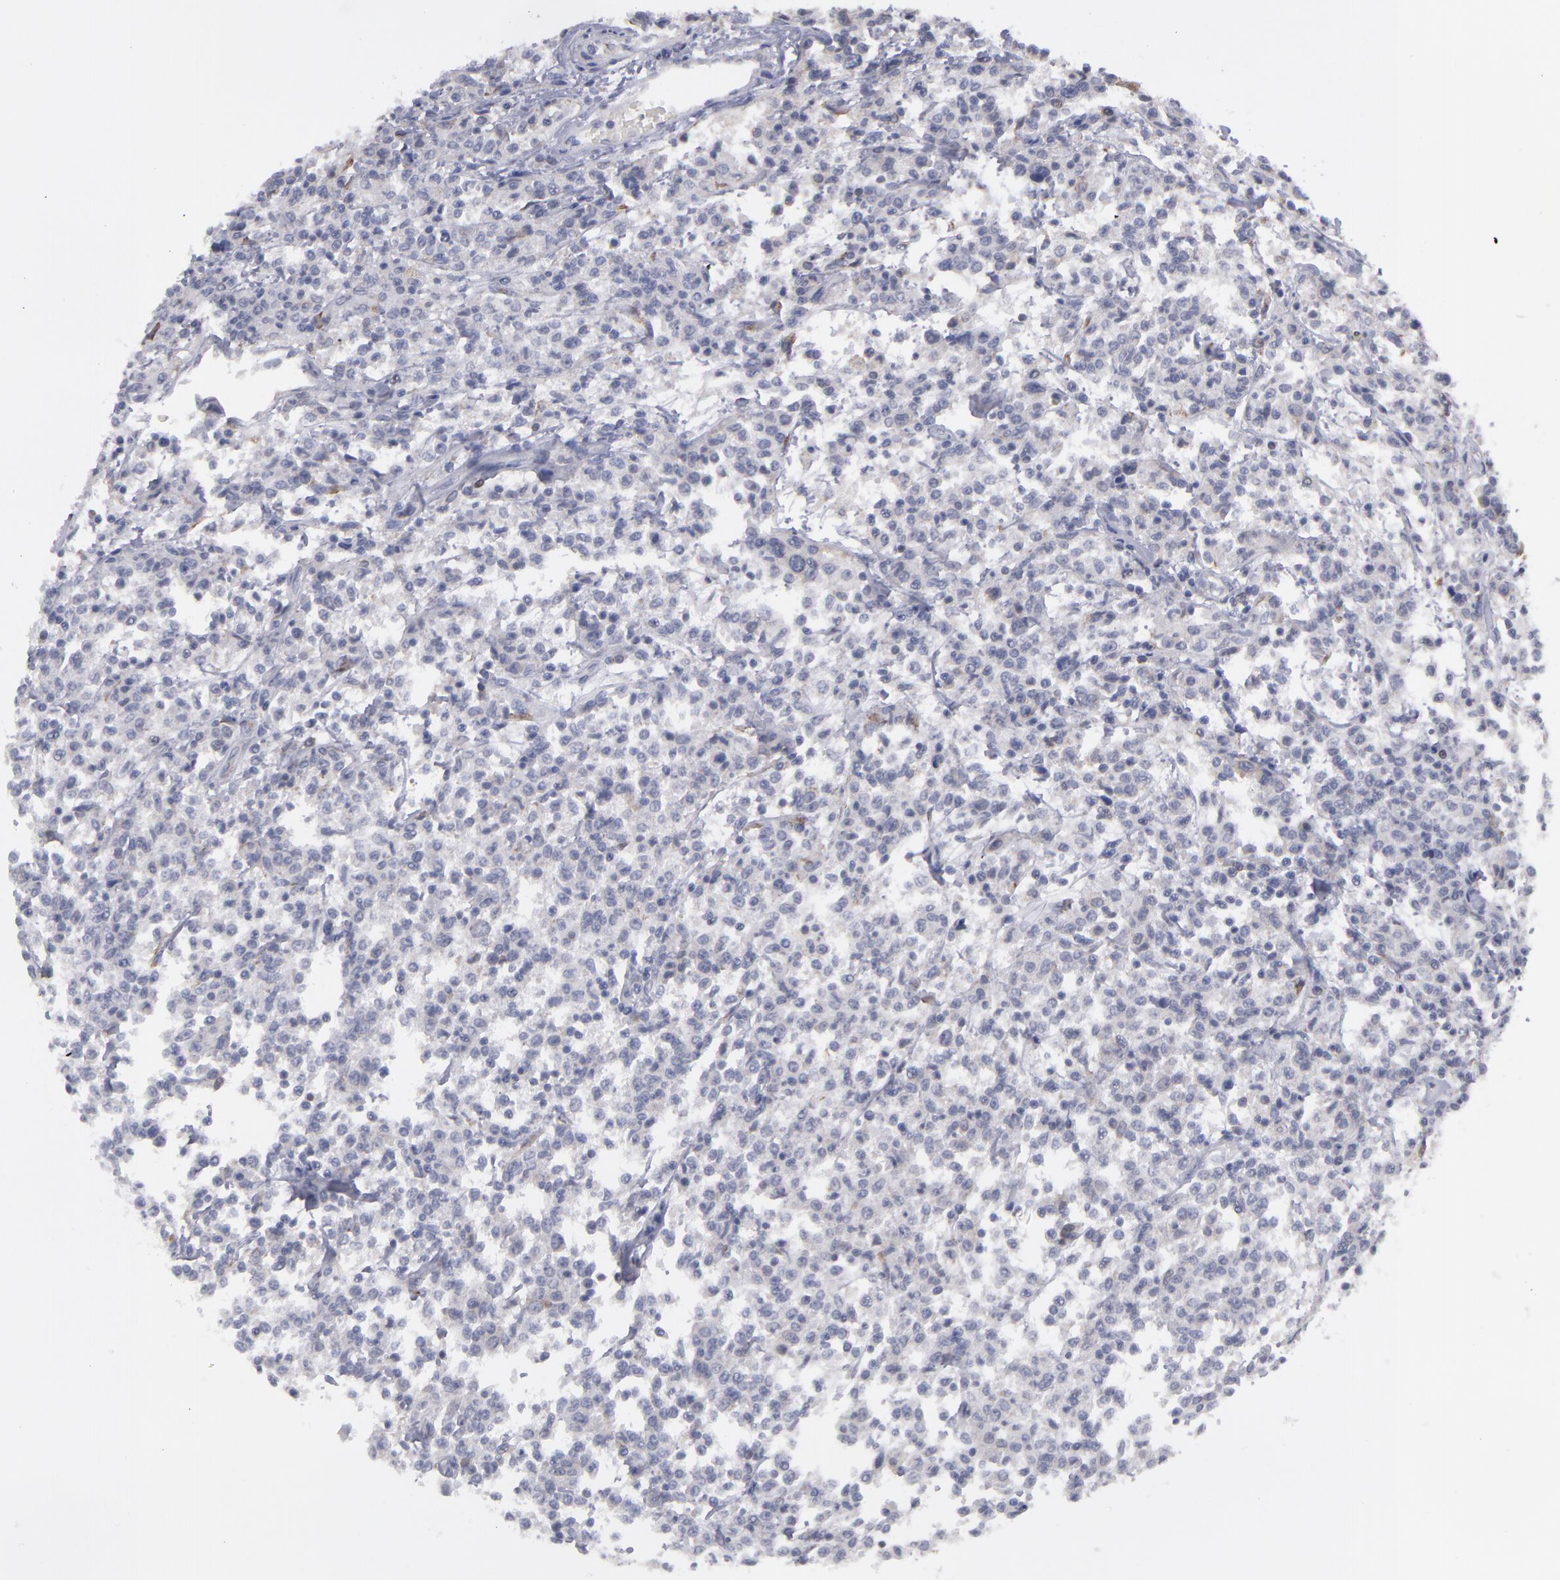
{"staining": {"intensity": "negative", "quantity": "none", "location": "none"}, "tissue": "lymphoma", "cell_type": "Tumor cells", "image_type": "cancer", "snomed": [{"axis": "morphology", "description": "Malignant lymphoma, non-Hodgkin's type, Low grade"}, {"axis": "topography", "description": "Small intestine"}], "caption": "The micrograph reveals no staining of tumor cells in lymphoma. (DAB immunohistochemistry (IHC) with hematoxylin counter stain).", "gene": "MTHFD1", "patient": {"sex": "female", "age": 59}}